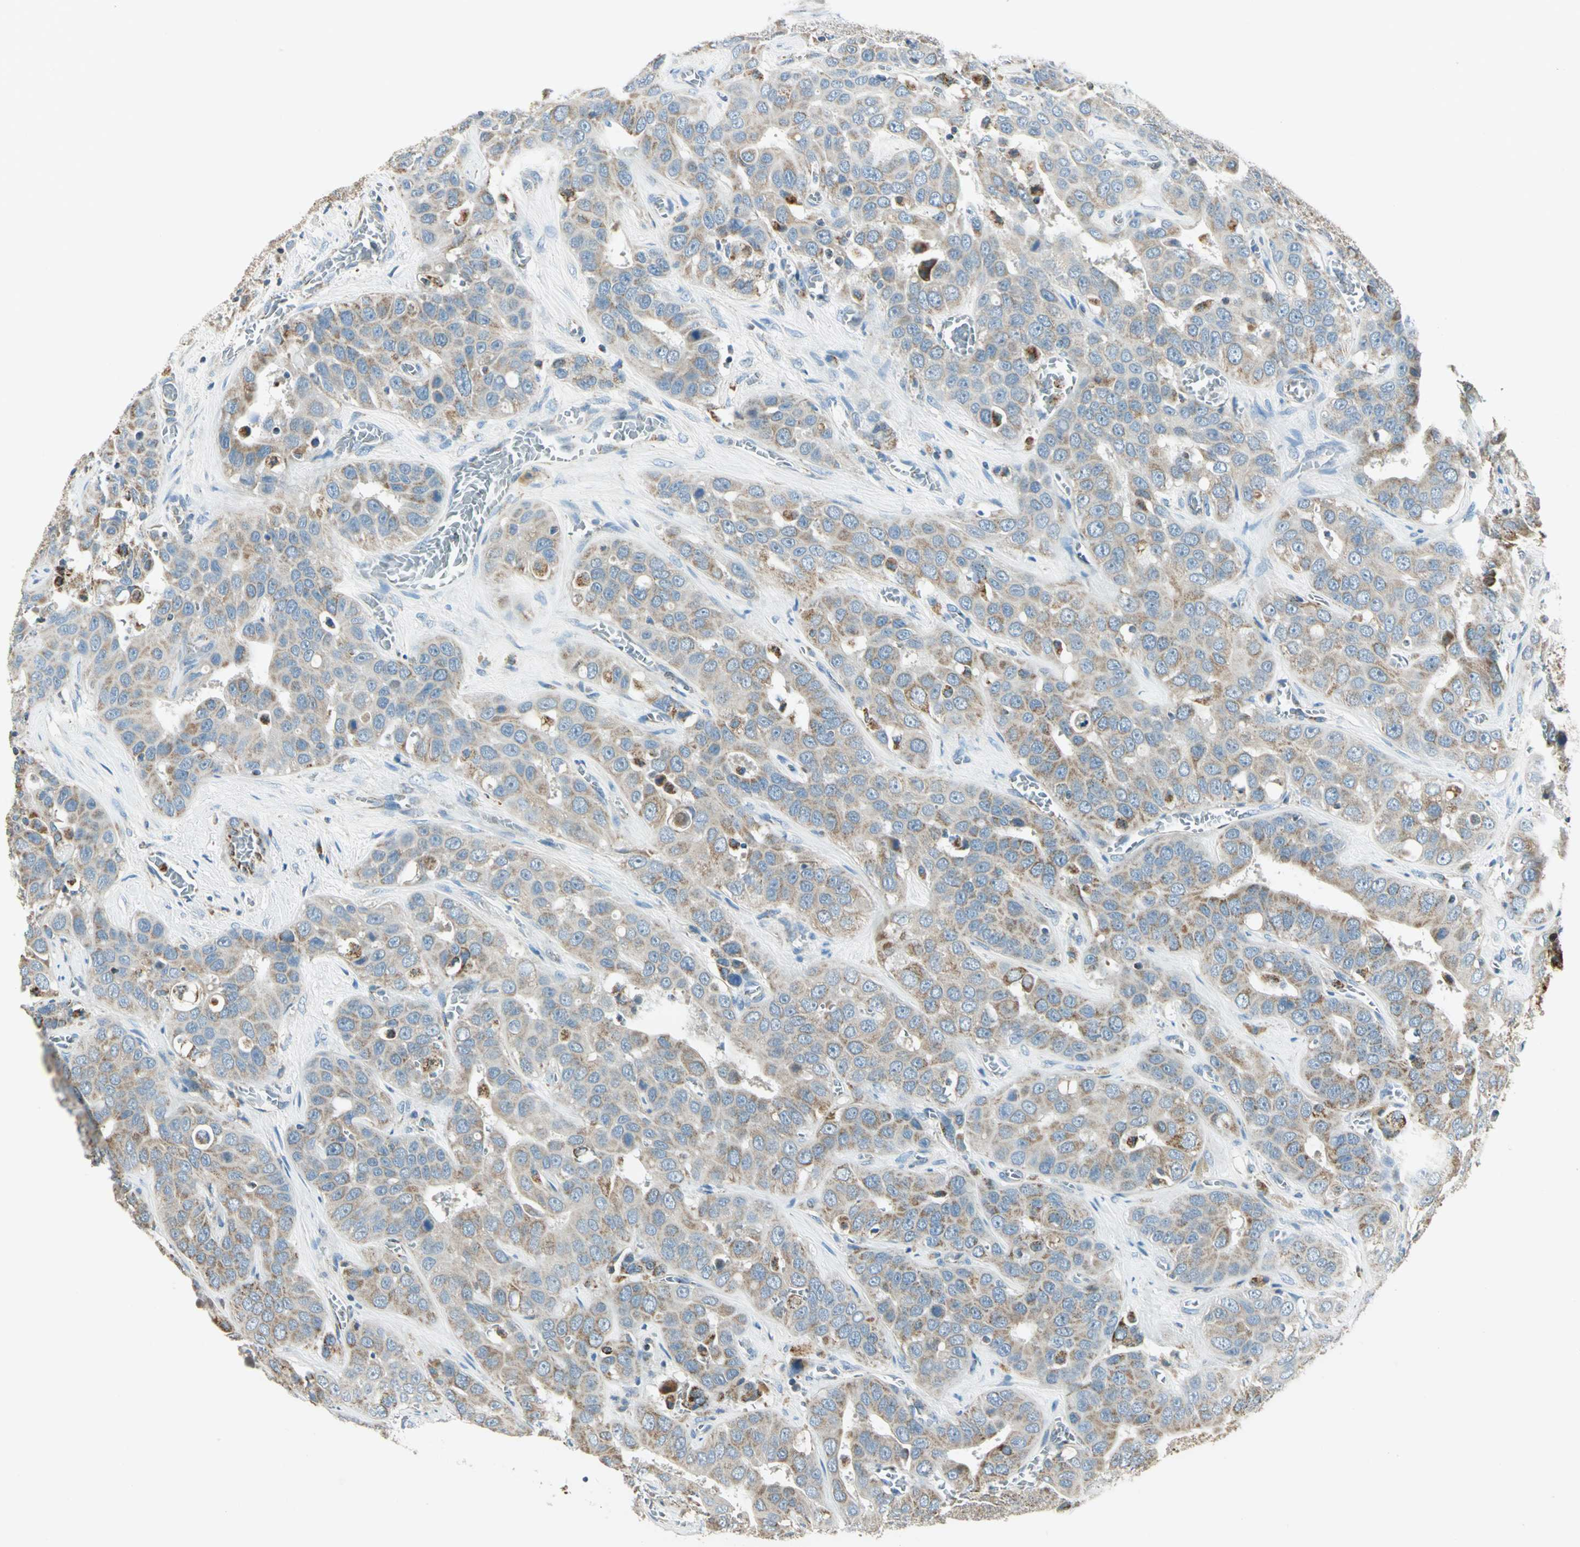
{"staining": {"intensity": "moderate", "quantity": ">75%", "location": "cytoplasmic/membranous"}, "tissue": "liver cancer", "cell_type": "Tumor cells", "image_type": "cancer", "snomed": [{"axis": "morphology", "description": "Cholangiocarcinoma"}, {"axis": "topography", "description": "Liver"}], "caption": "Brown immunohistochemical staining in liver cancer (cholangiocarcinoma) shows moderate cytoplasmic/membranous staining in approximately >75% of tumor cells.", "gene": "ACADM", "patient": {"sex": "female", "age": 52}}